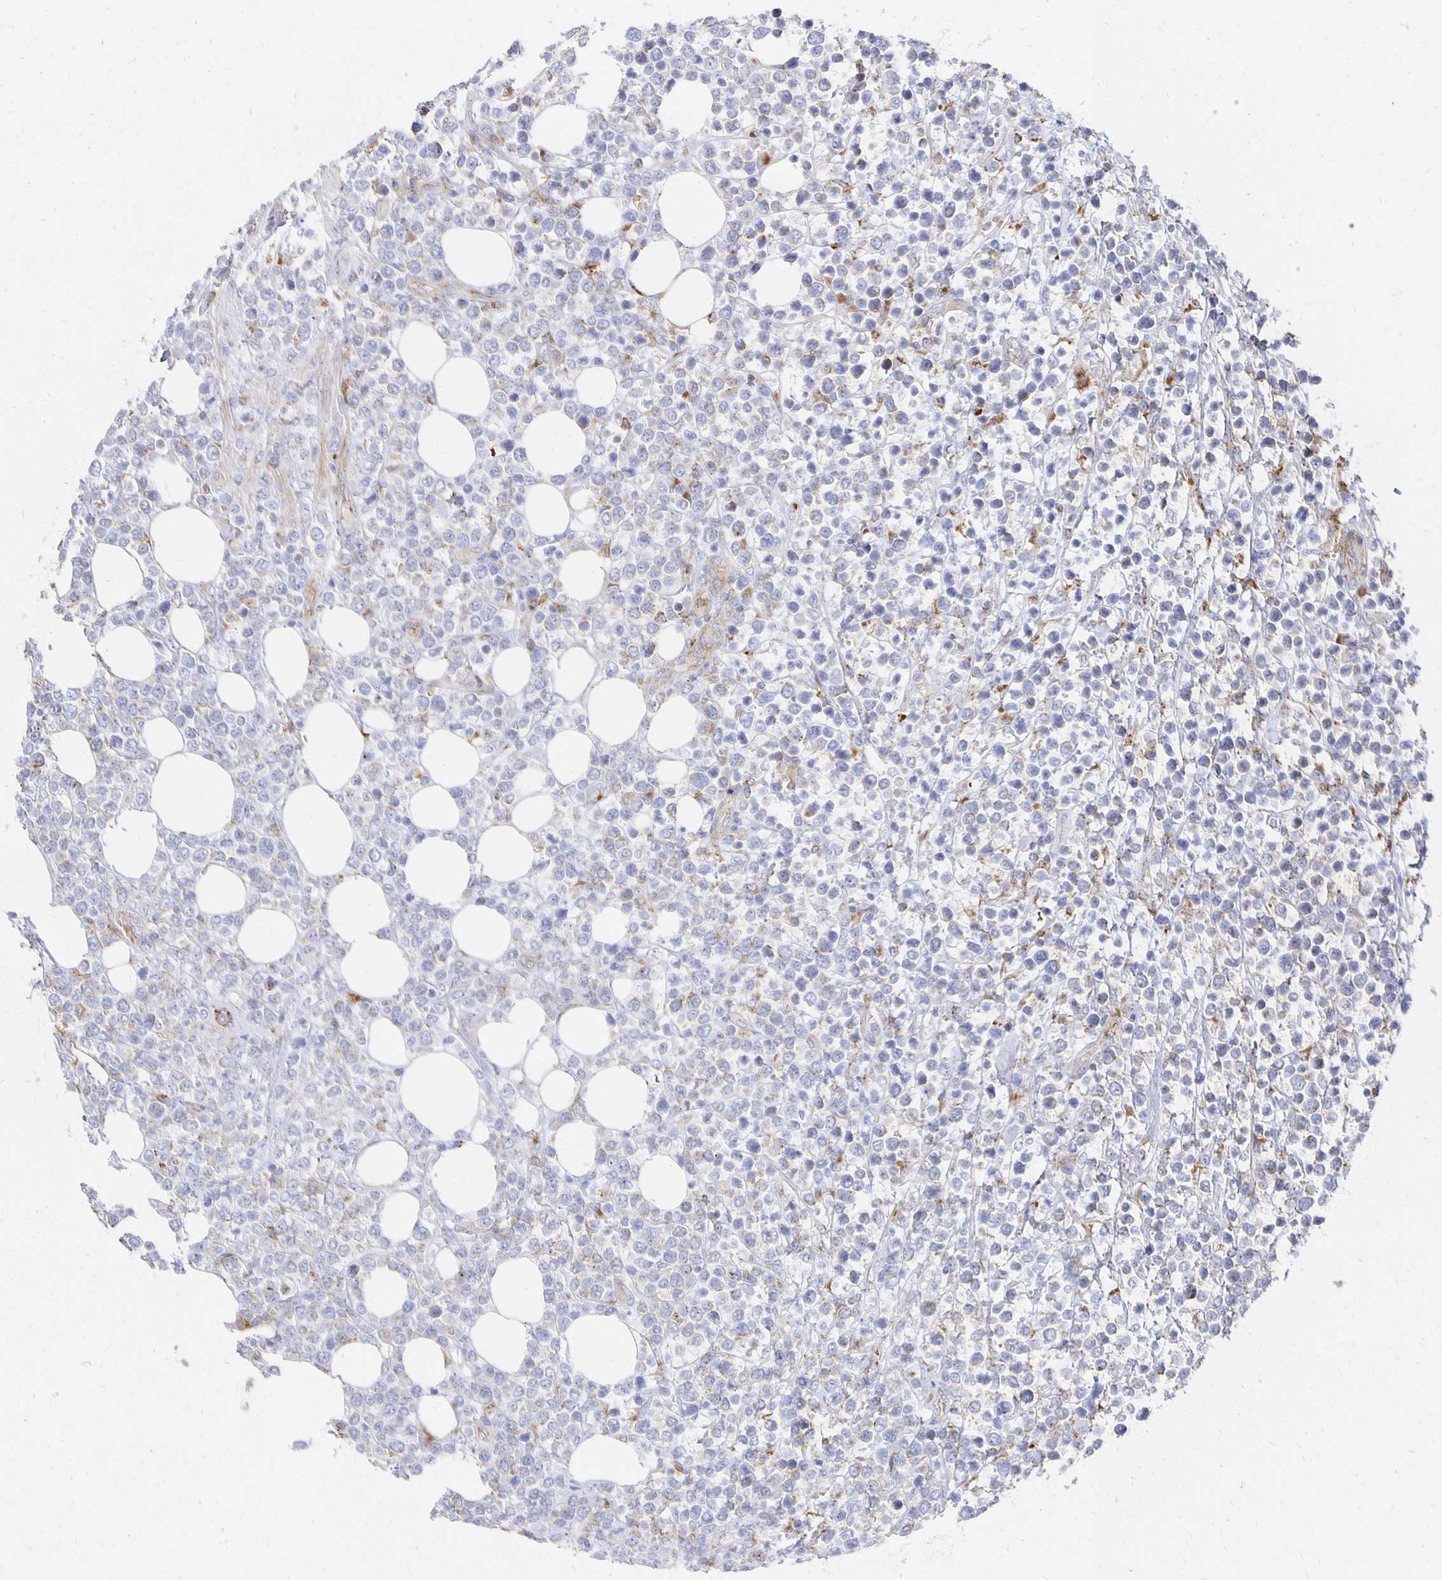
{"staining": {"intensity": "moderate", "quantity": "<25%", "location": "cytoplasmic/membranous"}, "tissue": "lymphoma", "cell_type": "Tumor cells", "image_type": "cancer", "snomed": [{"axis": "morphology", "description": "Malignant lymphoma, non-Hodgkin's type, High grade"}, {"axis": "topography", "description": "Soft tissue"}], "caption": "This image demonstrates malignant lymphoma, non-Hodgkin's type (high-grade) stained with IHC to label a protein in brown. The cytoplasmic/membranous of tumor cells show moderate positivity for the protein. Nuclei are counter-stained blue.", "gene": "TAAR1", "patient": {"sex": "female", "age": 56}}